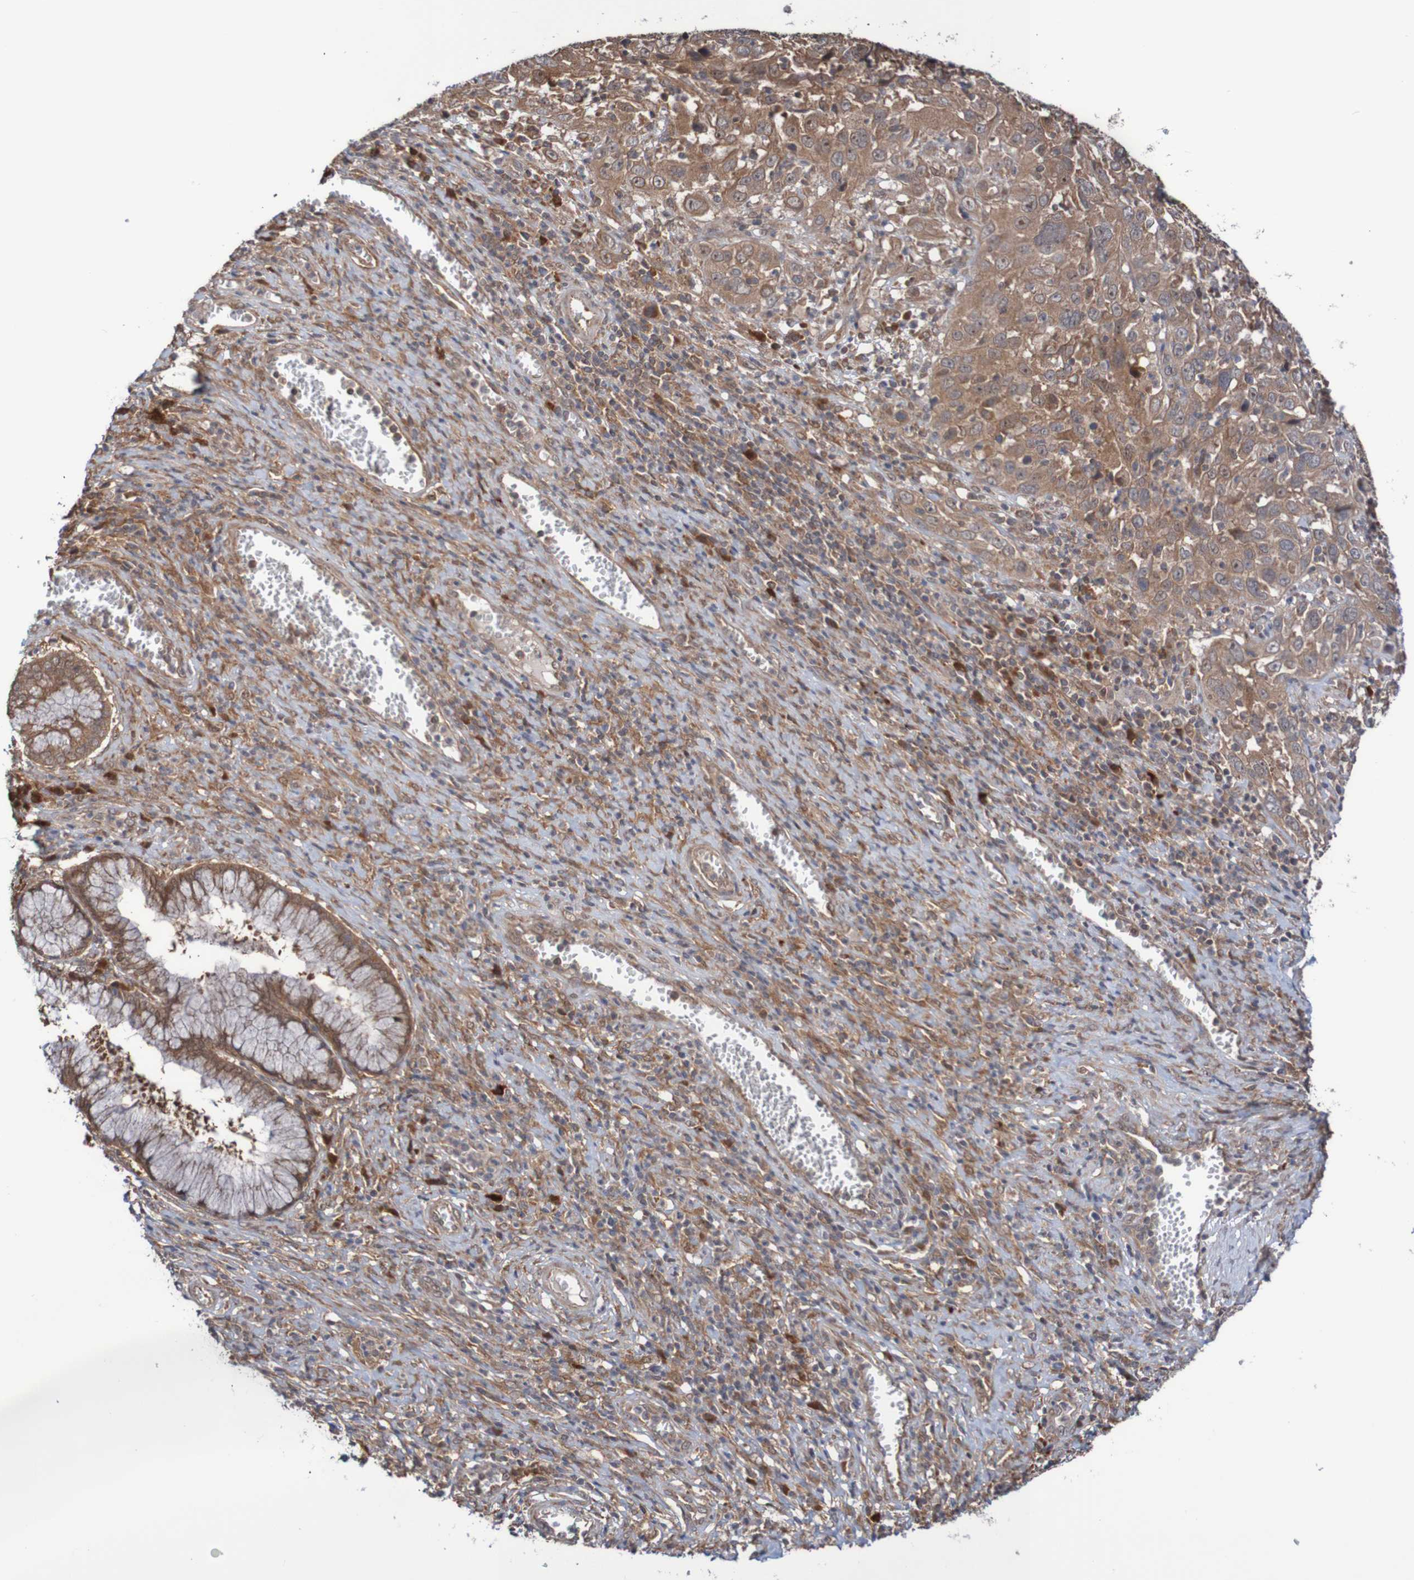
{"staining": {"intensity": "moderate", "quantity": ">75%", "location": "cytoplasmic/membranous"}, "tissue": "cervical cancer", "cell_type": "Tumor cells", "image_type": "cancer", "snomed": [{"axis": "morphology", "description": "Squamous cell carcinoma, NOS"}, {"axis": "topography", "description": "Cervix"}], "caption": "Moderate cytoplasmic/membranous expression for a protein is present in approximately >75% of tumor cells of cervical cancer using immunohistochemistry (IHC).", "gene": "PHPT1", "patient": {"sex": "female", "age": 32}}